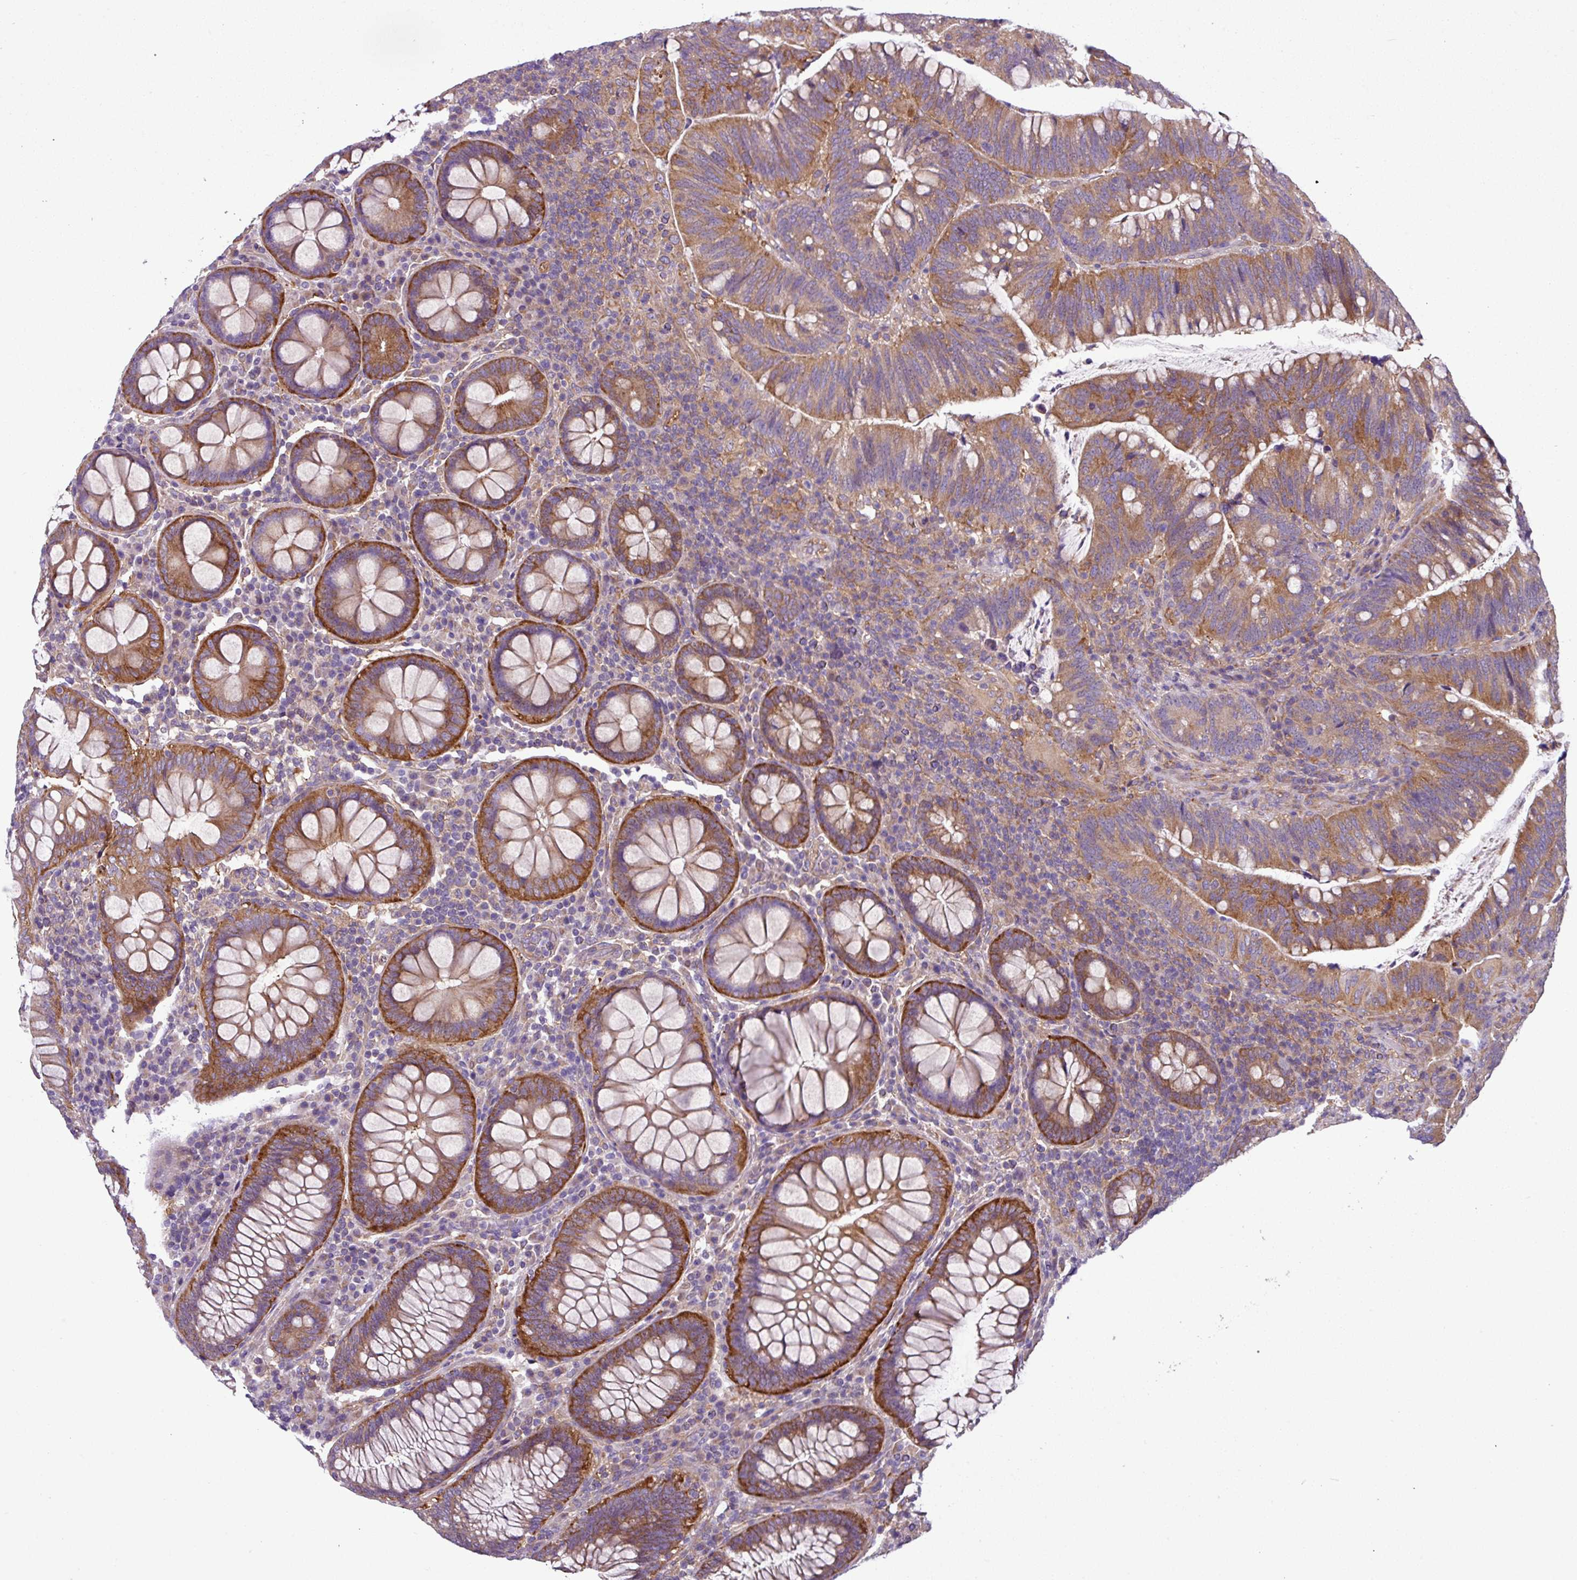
{"staining": {"intensity": "moderate", "quantity": ">75%", "location": "cytoplasmic/membranous"}, "tissue": "colorectal cancer", "cell_type": "Tumor cells", "image_type": "cancer", "snomed": [{"axis": "morphology", "description": "Adenocarcinoma, NOS"}, {"axis": "topography", "description": "Colon"}], "caption": "Immunohistochemical staining of human colorectal adenocarcinoma demonstrates medium levels of moderate cytoplasmic/membranous staining in about >75% of tumor cells.", "gene": "SLC23A2", "patient": {"sex": "female", "age": 66}}